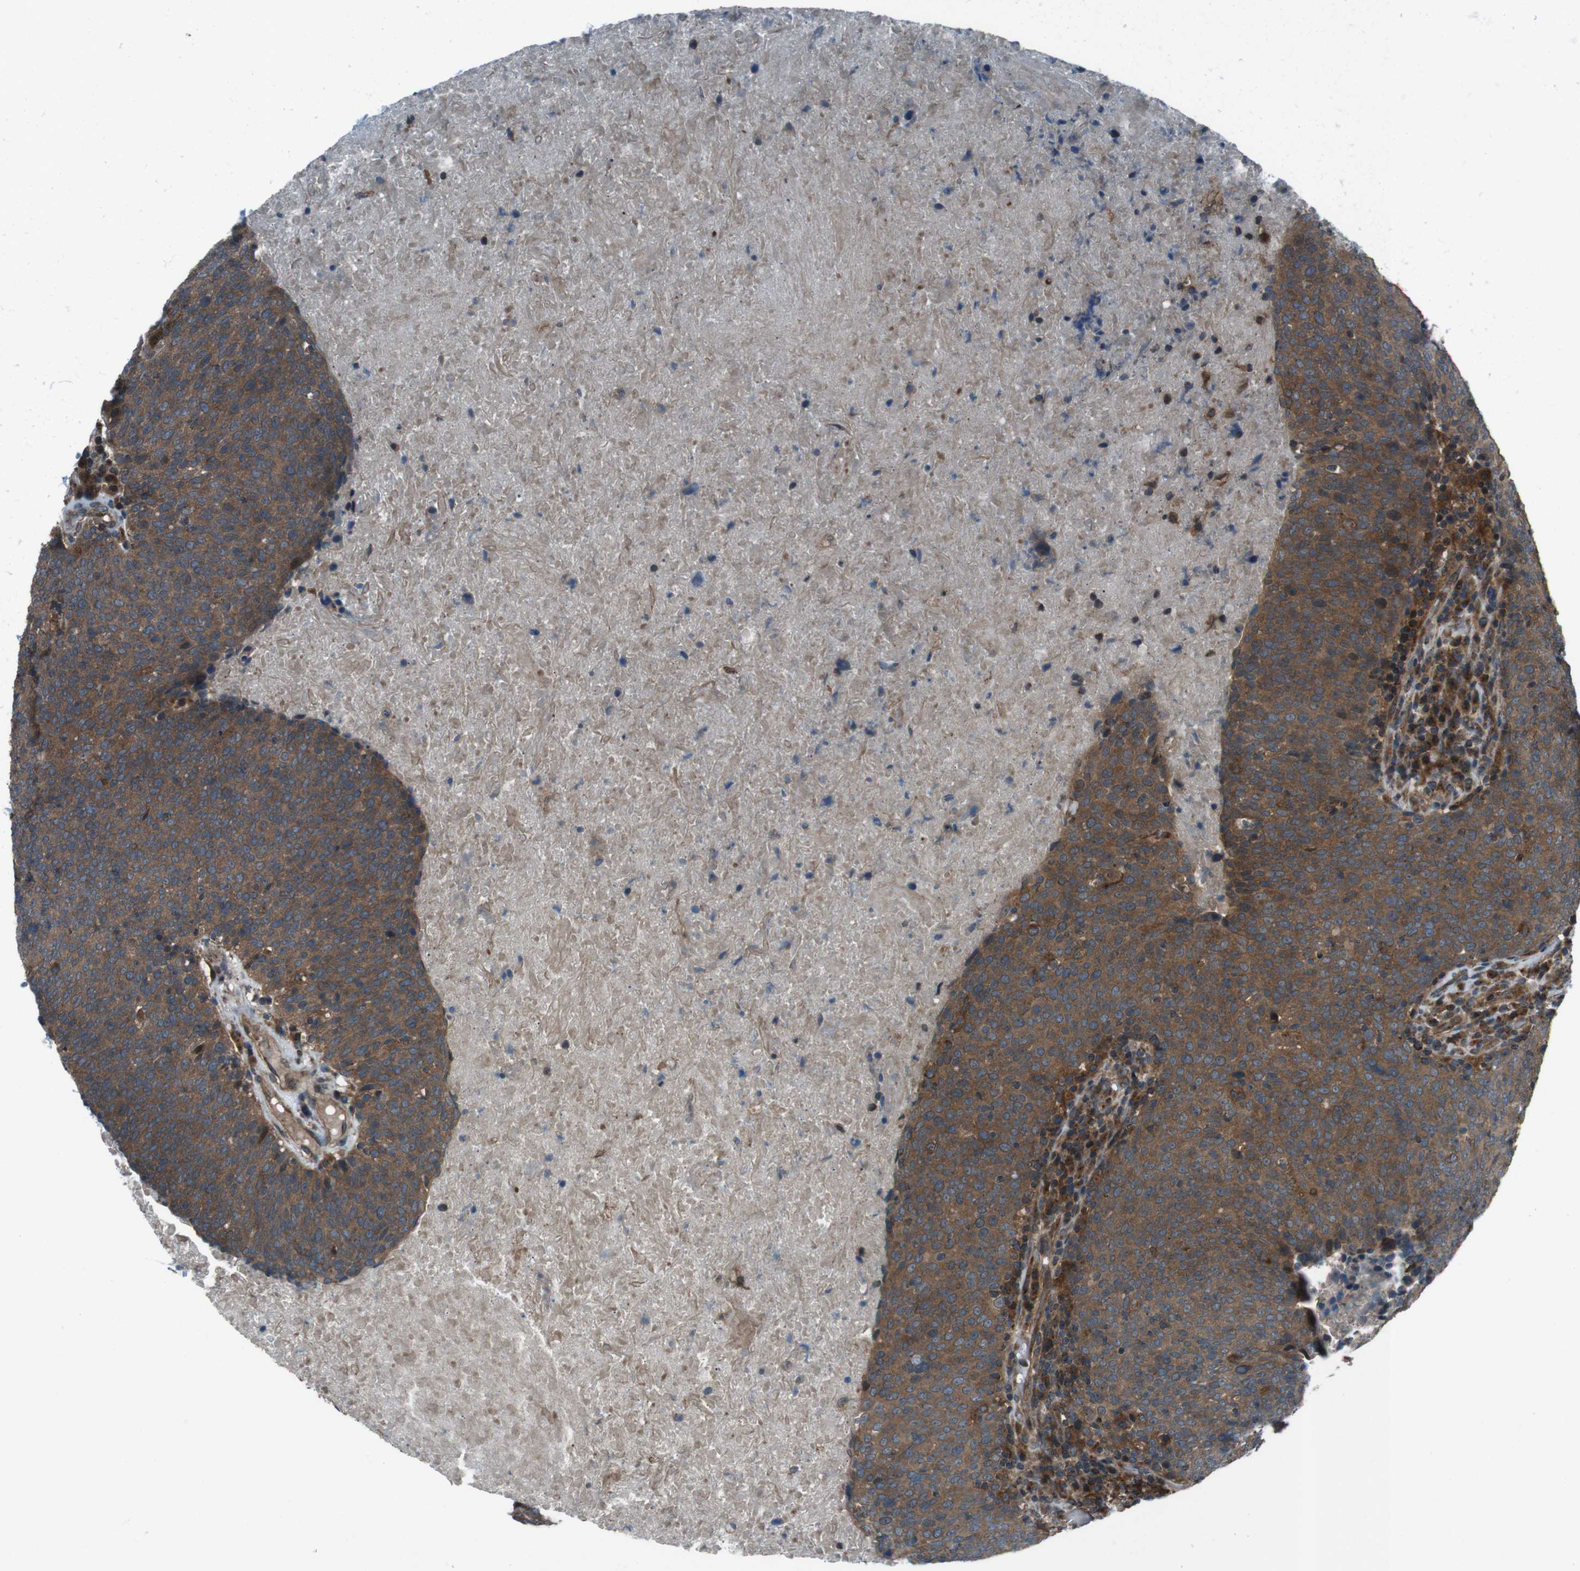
{"staining": {"intensity": "moderate", "quantity": ">75%", "location": "cytoplasmic/membranous"}, "tissue": "head and neck cancer", "cell_type": "Tumor cells", "image_type": "cancer", "snomed": [{"axis": "morphology", "description": "Squamous cell carcinoma, NOS"}, {"axis": "morphology", "description": "Squamous cell carcinoma, metastatic, NOS"}, {"axis": "topography", "description": "Lymph node"}, {"axis": "topography", "description": "Head-Neck"}], "caption": "DAB immunohistochemical staining of human head and neck cancer (squamous cell carcinoma) shows moderate cytoplasmic/membranous protein expression in approximately >75% of tumor cells.", "gene": "SLC27A4", "patient": {"sex": "male", "age": 62}}